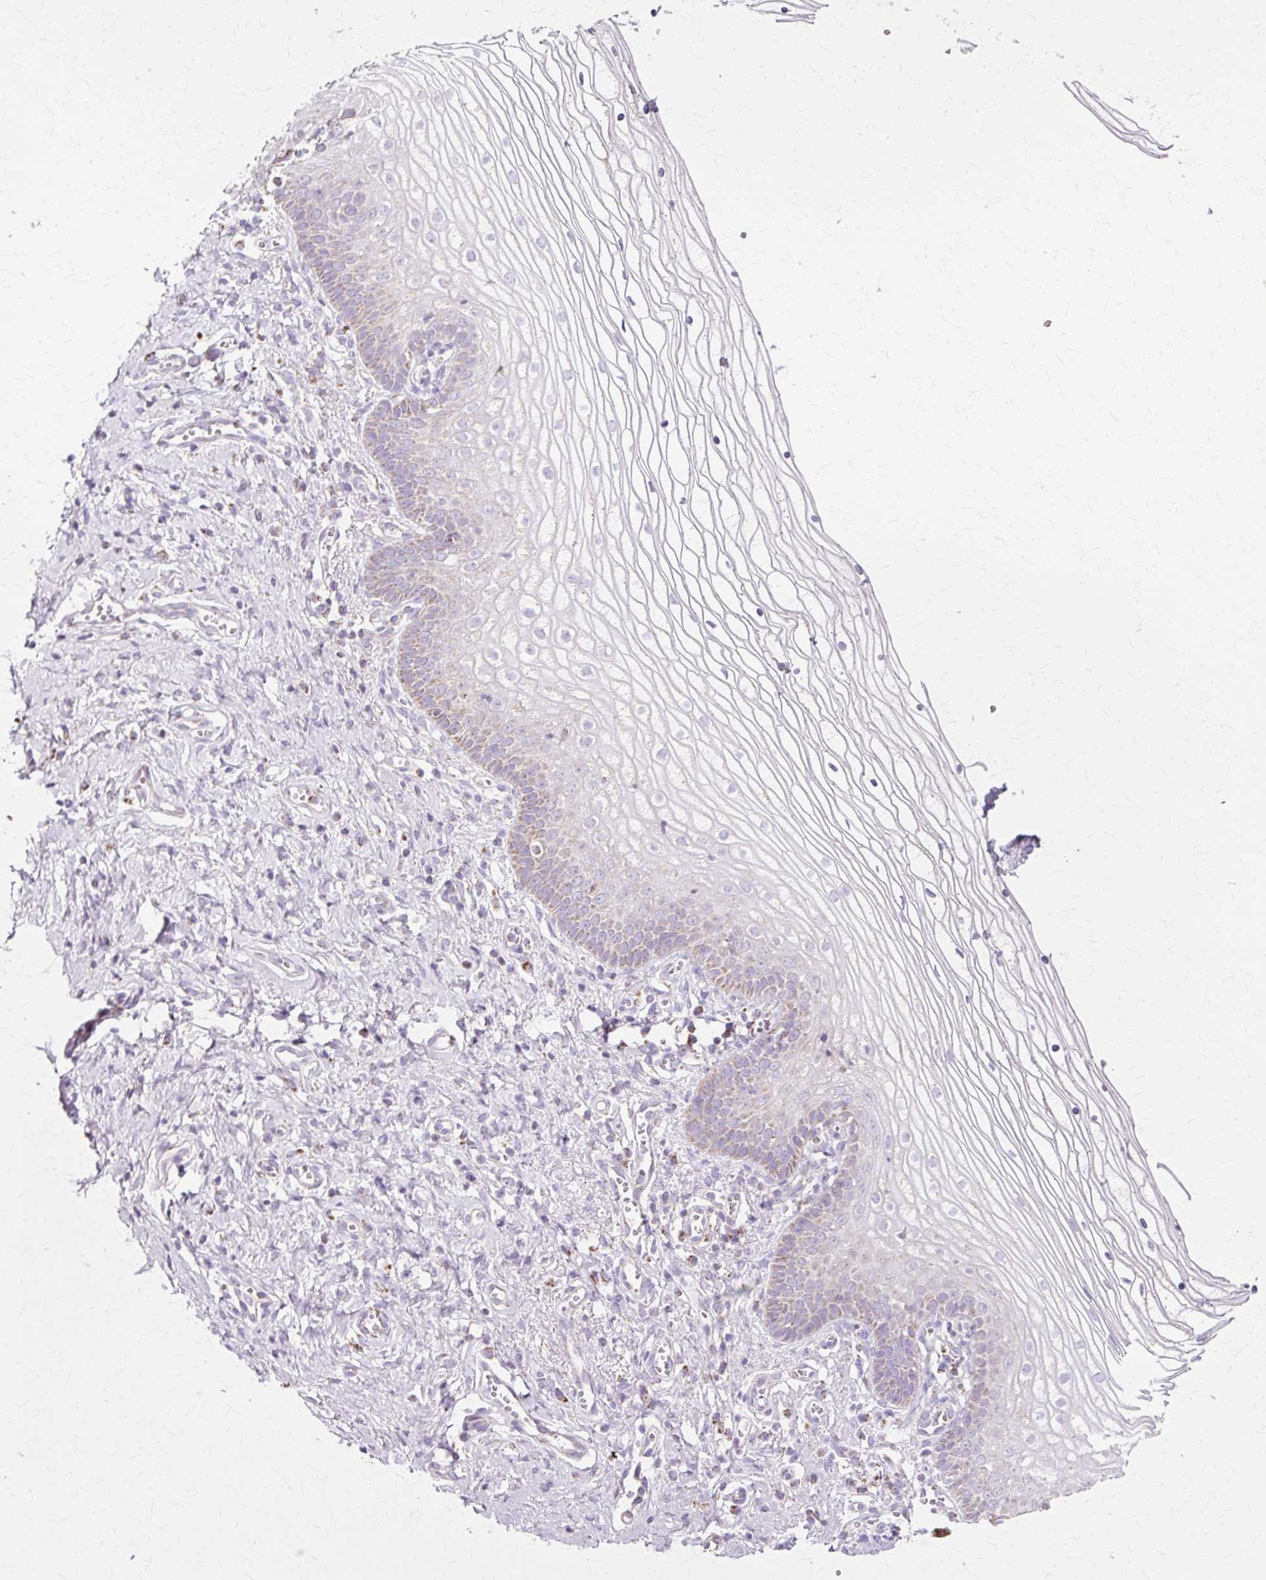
{"staining": {"intensity": "moderate", "quantity": "<25%", "location": "cytoplasmic/membranous"}, "tissue": "vagina", "cell_type": "Squamous epithelial cells", "image_type": "normal", "snomed": [{"axis": "morphology", "description": "Normal tissue, NOS"}, {"axis": "topography", "description": "Vagina"}], "caption": "High-power microscopy captured an immunohistochemistry image of normal vagina, revealing moderate cytoplasmic/membranous positivity in about <25% of squamous epithelial cells. The protein of interest is stained brown, and the nuclei are stained in blue (DAB IHC with brightfield microscopy, high magnification).", "gene": "ATP5PO", "patient": {"sex": "female", "age": 56}}